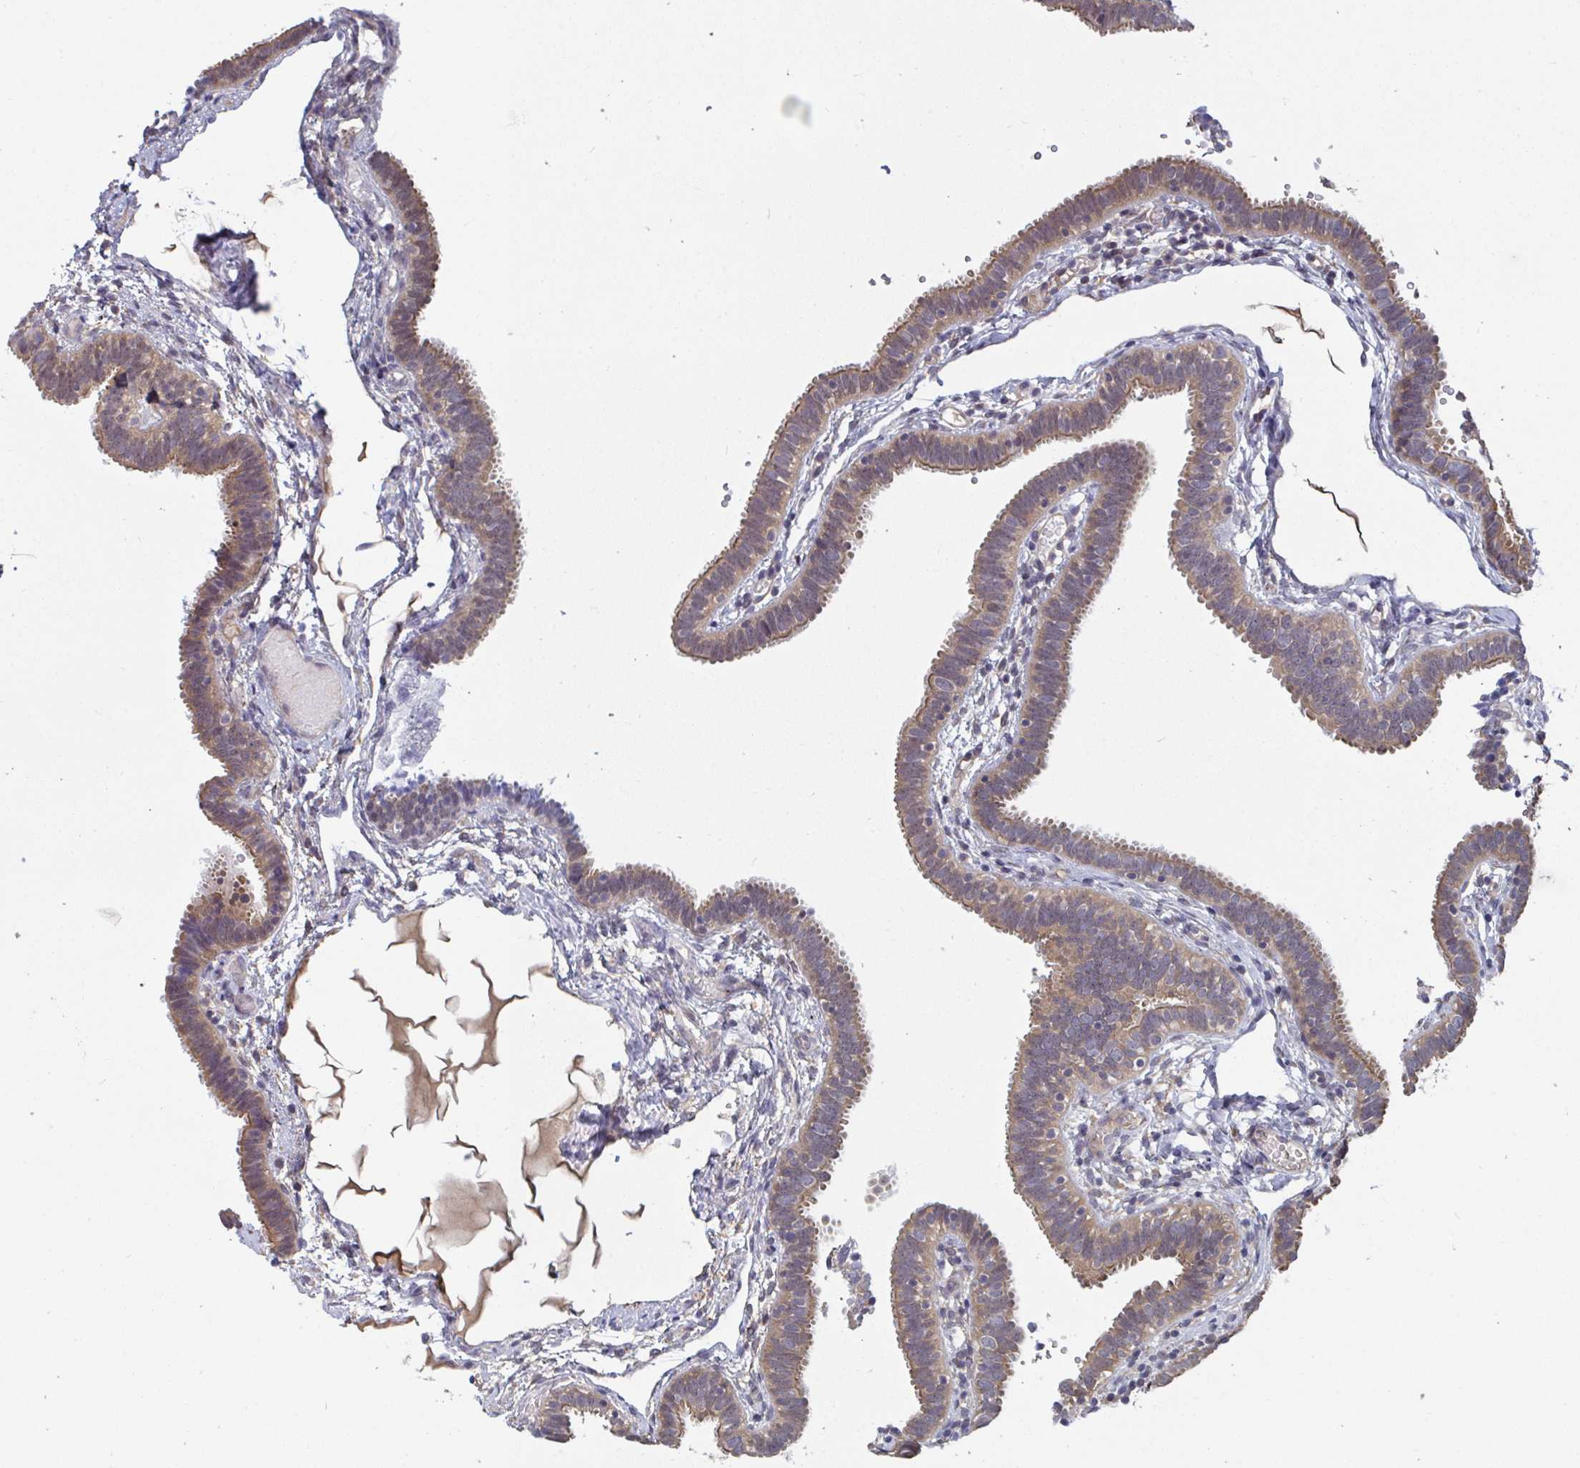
{"staining": {"intensity": "moderate", "quantity": ">75%", "location": "cytoplasmic/membranous"}, "tissue": "fallopian tube", "cell_type": "Glandular cells", "image_type": "normal", "snomed": [{"axis": "morphology", "description": "Normal tissue, NOS"}, {"axis": "topography", "description": "Fallopian tube"}], "caption": "IHC (DAB) staining of unremarkable fallopian tube reveals moderate cytoplasmic/membranous protein staining in approximately >75% of glandular cells. (brown staining indicates protein expression, while blue staining denotes nuclei).", "gene": "TTC9C", "patient": {"sex": "female", "age": 37}}